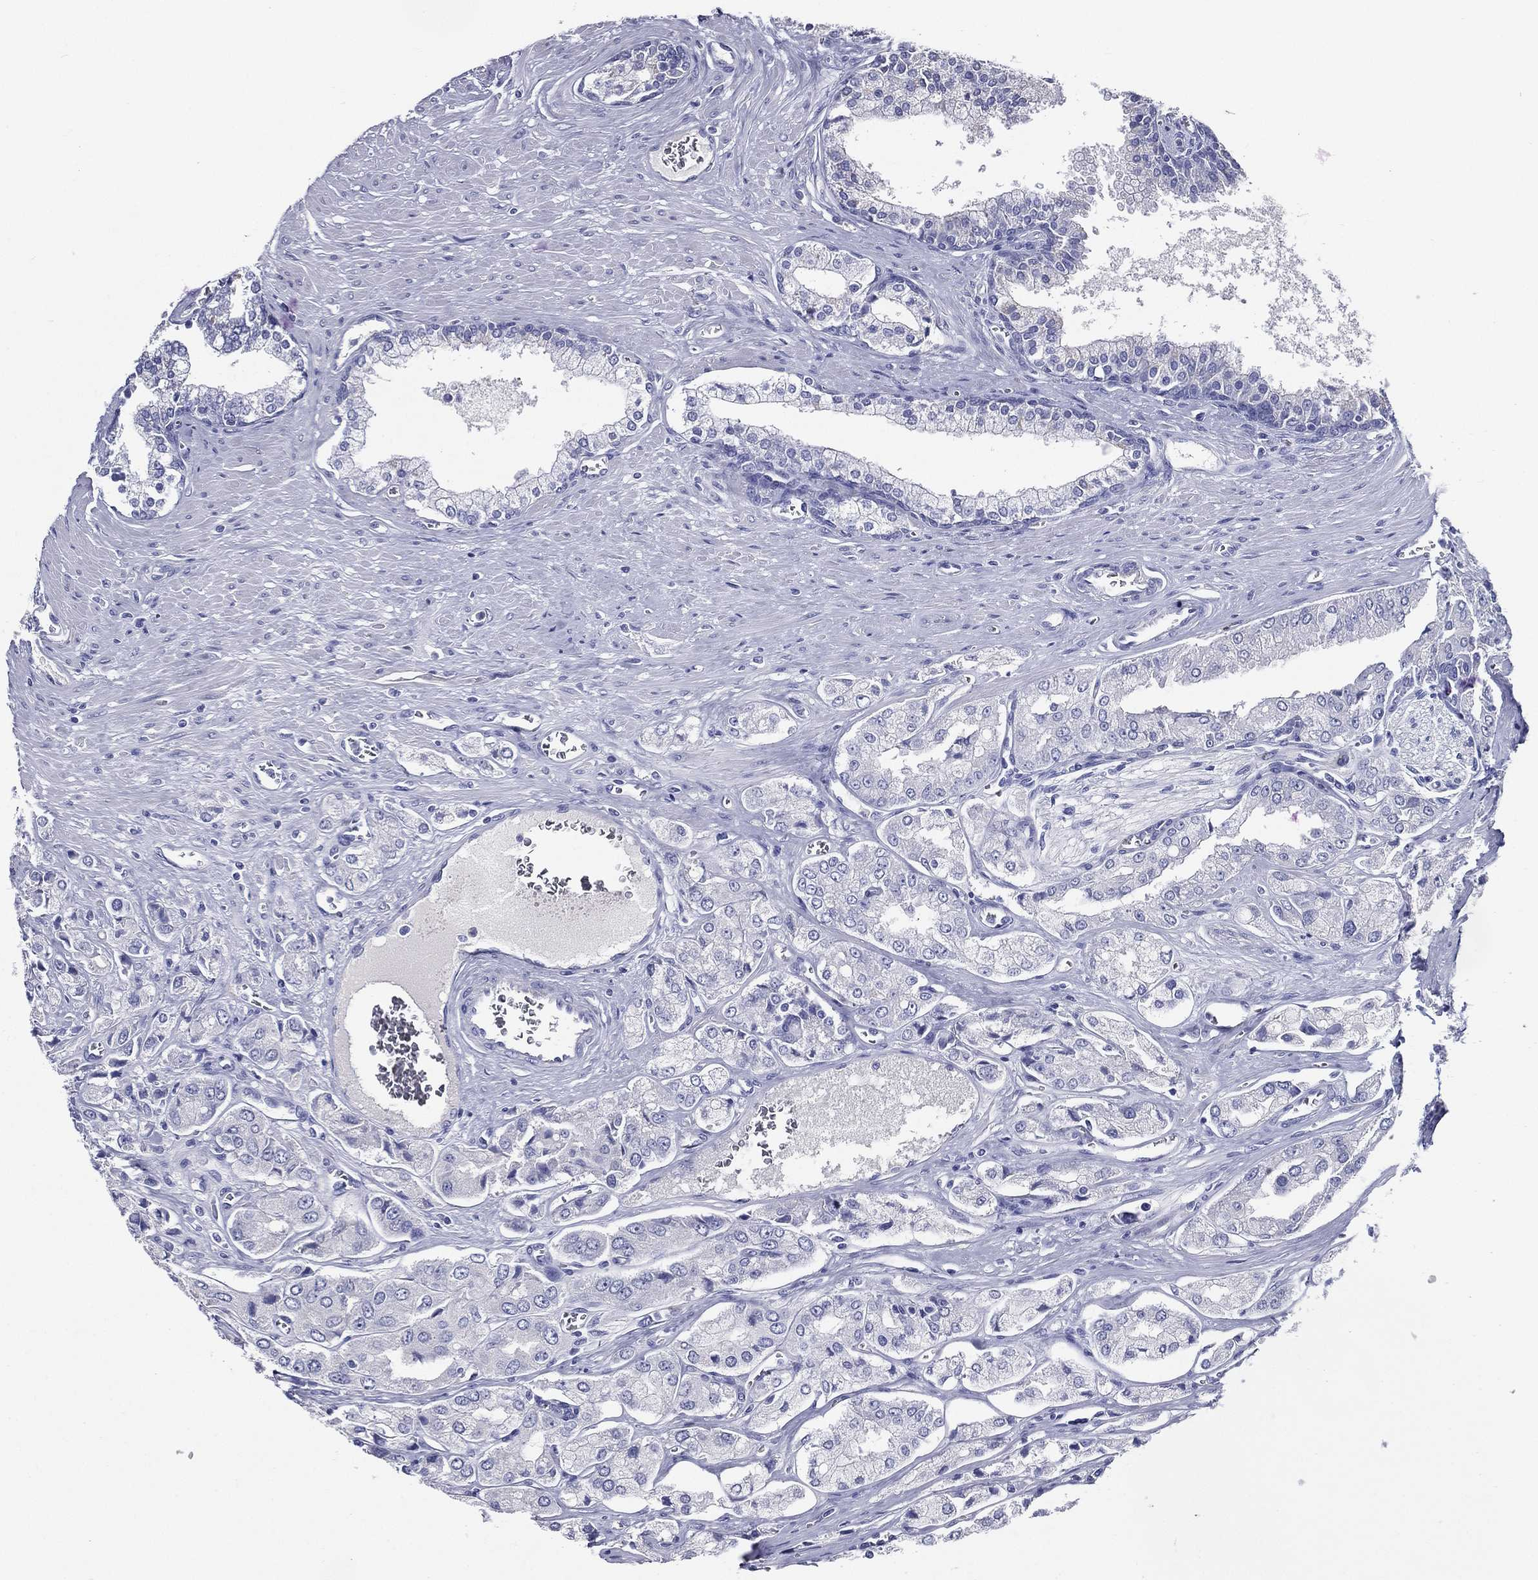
{"staining": {"intensity": "negative", "quantity": "none", "location": "none"}, "tissue": "prostate cancer", "cell_type": "Tumor cells", "image_type": "cancer", "snomed": [{"axis": "morphology", "description": "Adenocarcinoma, NOS"}, {"axis": "topography", "description": "Prostate and seminal vesicle, NOS"}, {"axis": "topography", "description": "Prostate"}], "caption": "Prostate cancer (adenocarcinoma) was stained to show a protein in brown. There is no significant positivity in tumor cells.", "gene": "ACE2", "patient": {"sex": "male", "age": 67}}